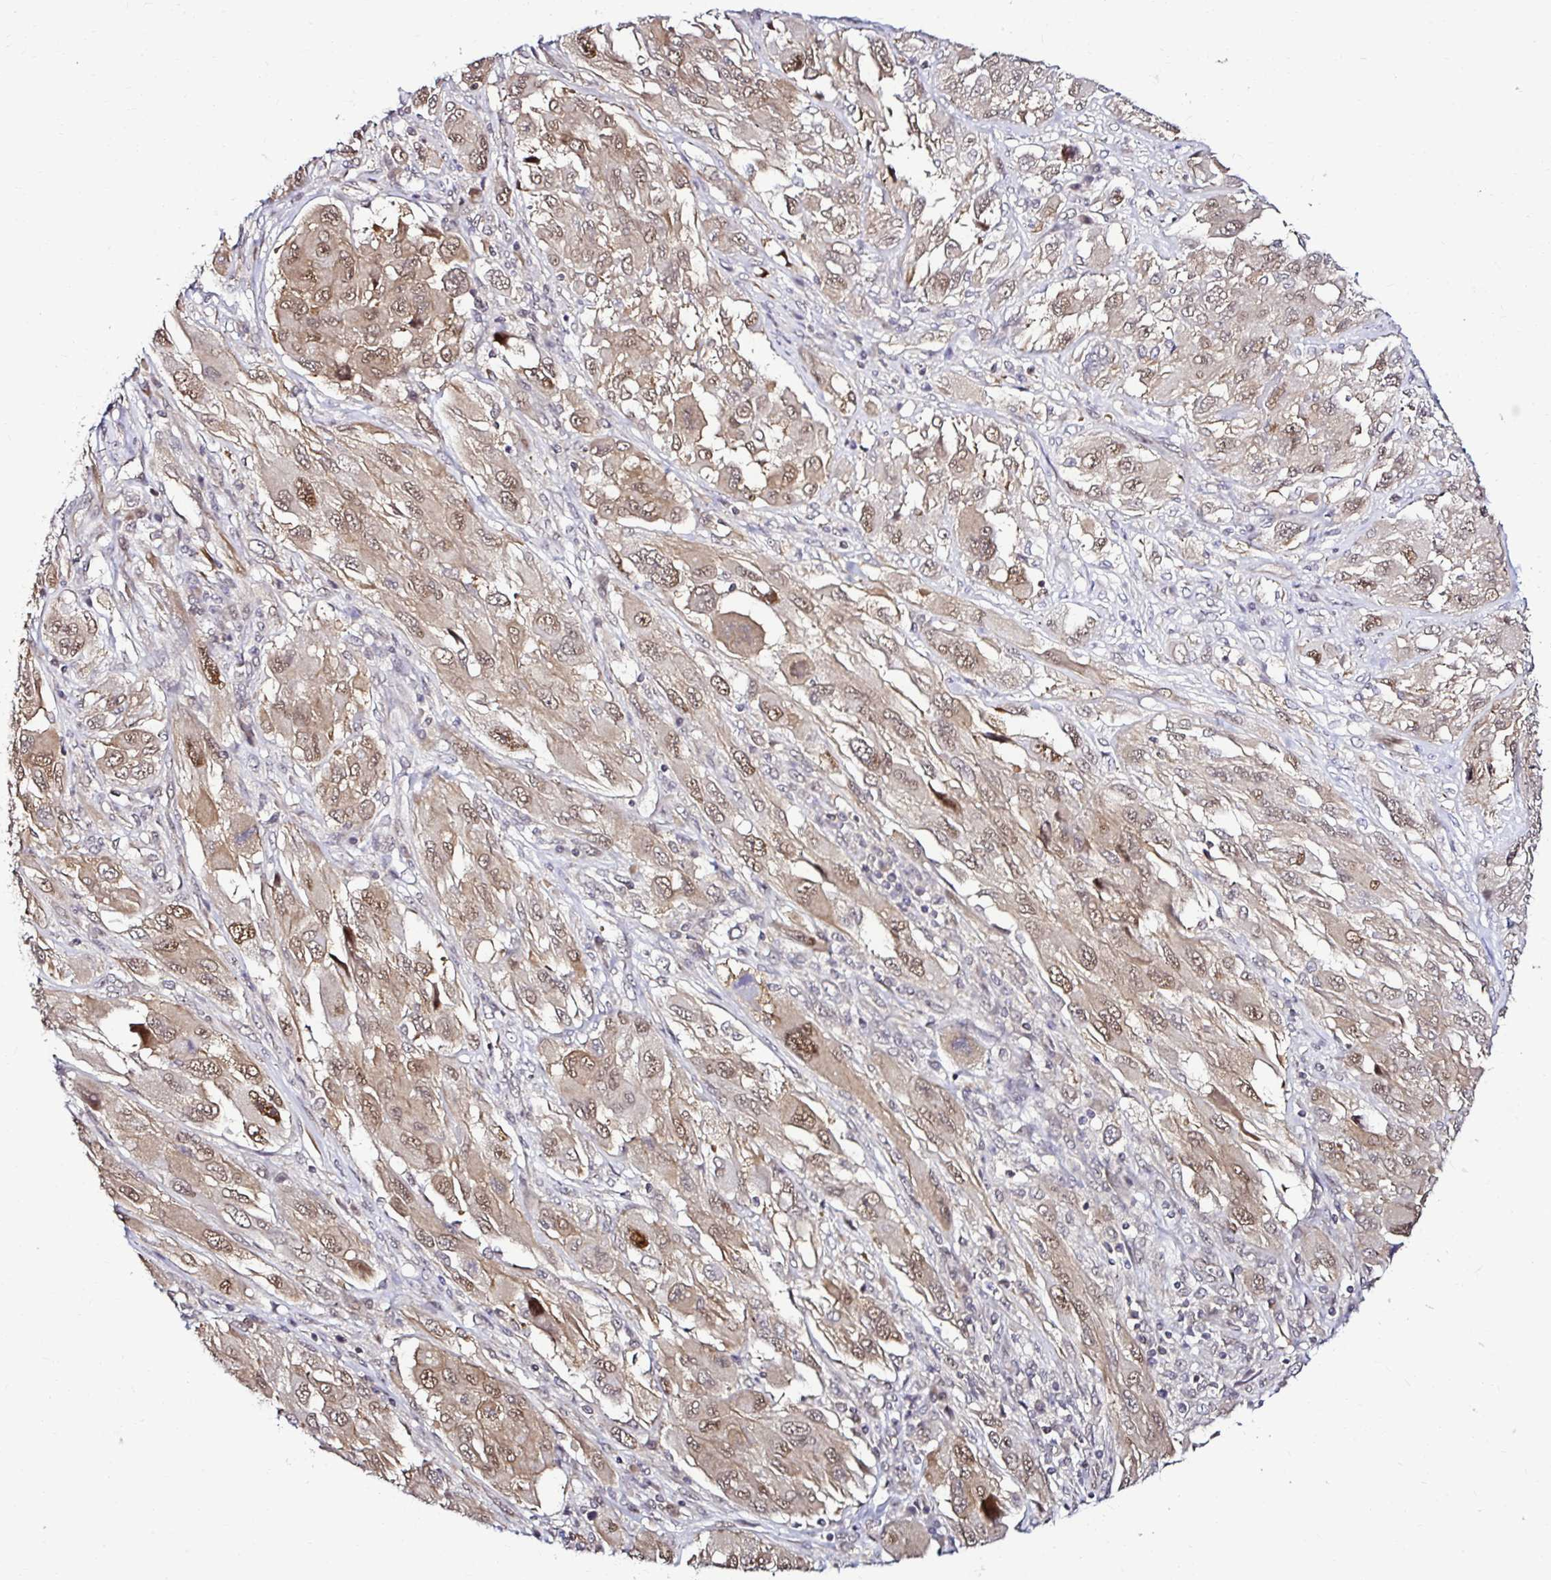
{"staining": {"intensity": "moderate", "quantity": "25%-75%", "location": "nuclear"}, "tissue": "melanoma", "cell_type": "Tumor cells", "image_type": "cancer", "snomed": [{"axis": "morphology", "description": "Malignant melanoma, NOS"}, {"axis": "topography", "description": "Skin"}], "caption": "Malignant melanoma tissue exhibits moderate nuclear positivity in about 25%-75% of tumor cells (DAB IHC, brown staining for protein, blue staining for nuclei).", "gene": "PSMD3", "patient": {"sex": "female", "age": 91}}